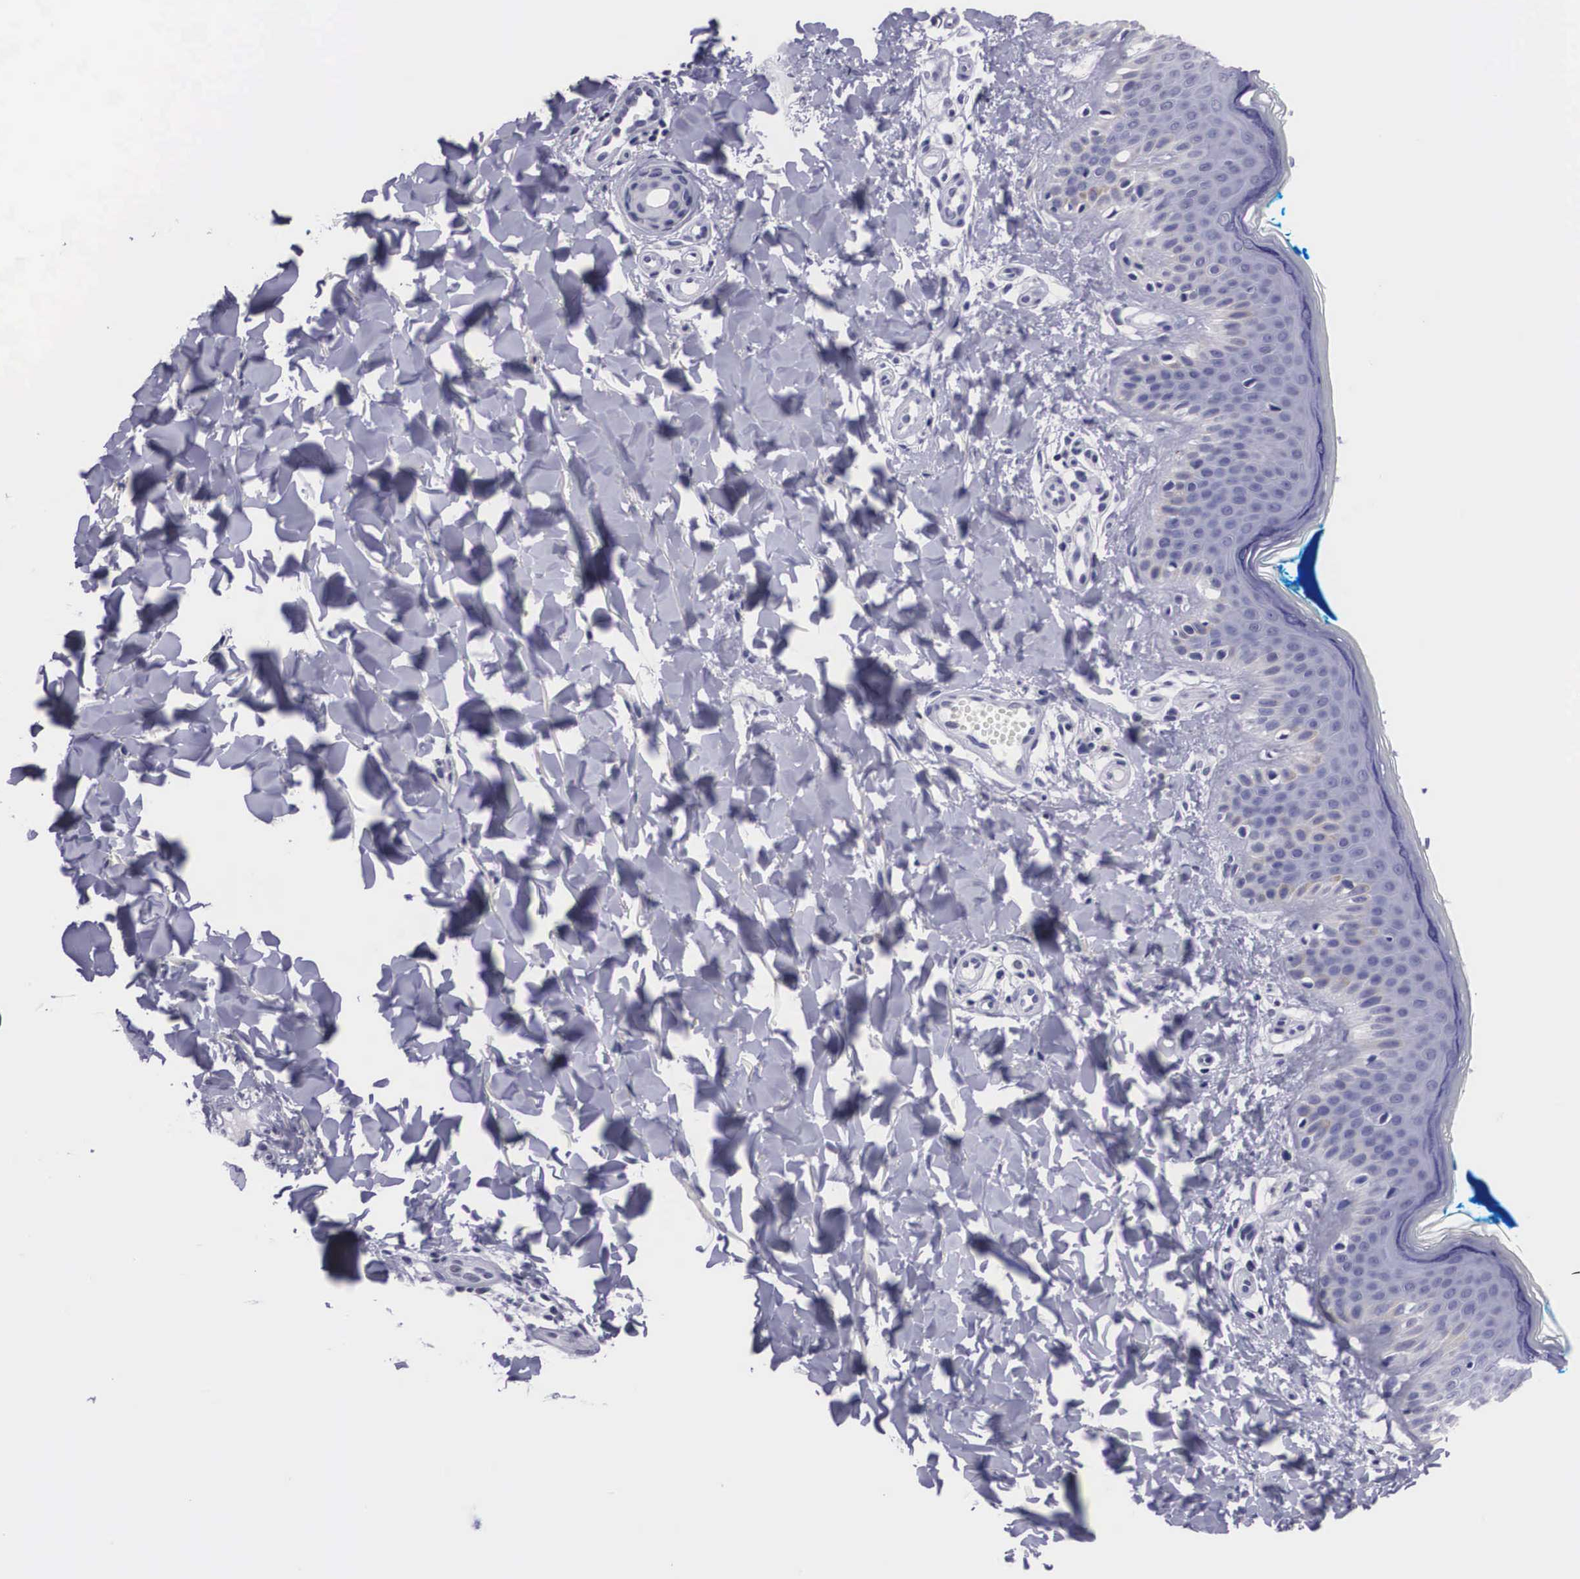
{"staining": {"intensity": "negative", "quantity": "none", "location": "none"}, "tissue": "skin", "cell_type": "Fibroblasts", "image_type": "normal", "snomed": [{"axis": "morphology", "description": "Normal tissue, NOS"}, {"axis": "topography", "description": "Skin"}], "caption": "Immunohistochemistry histopathology image of unremarkable skin: skin stained with DAB displays no significant protein expression in fibroblasts.", "gene": "C22orf31", "patient": {"sex": "female", "age": 17}}